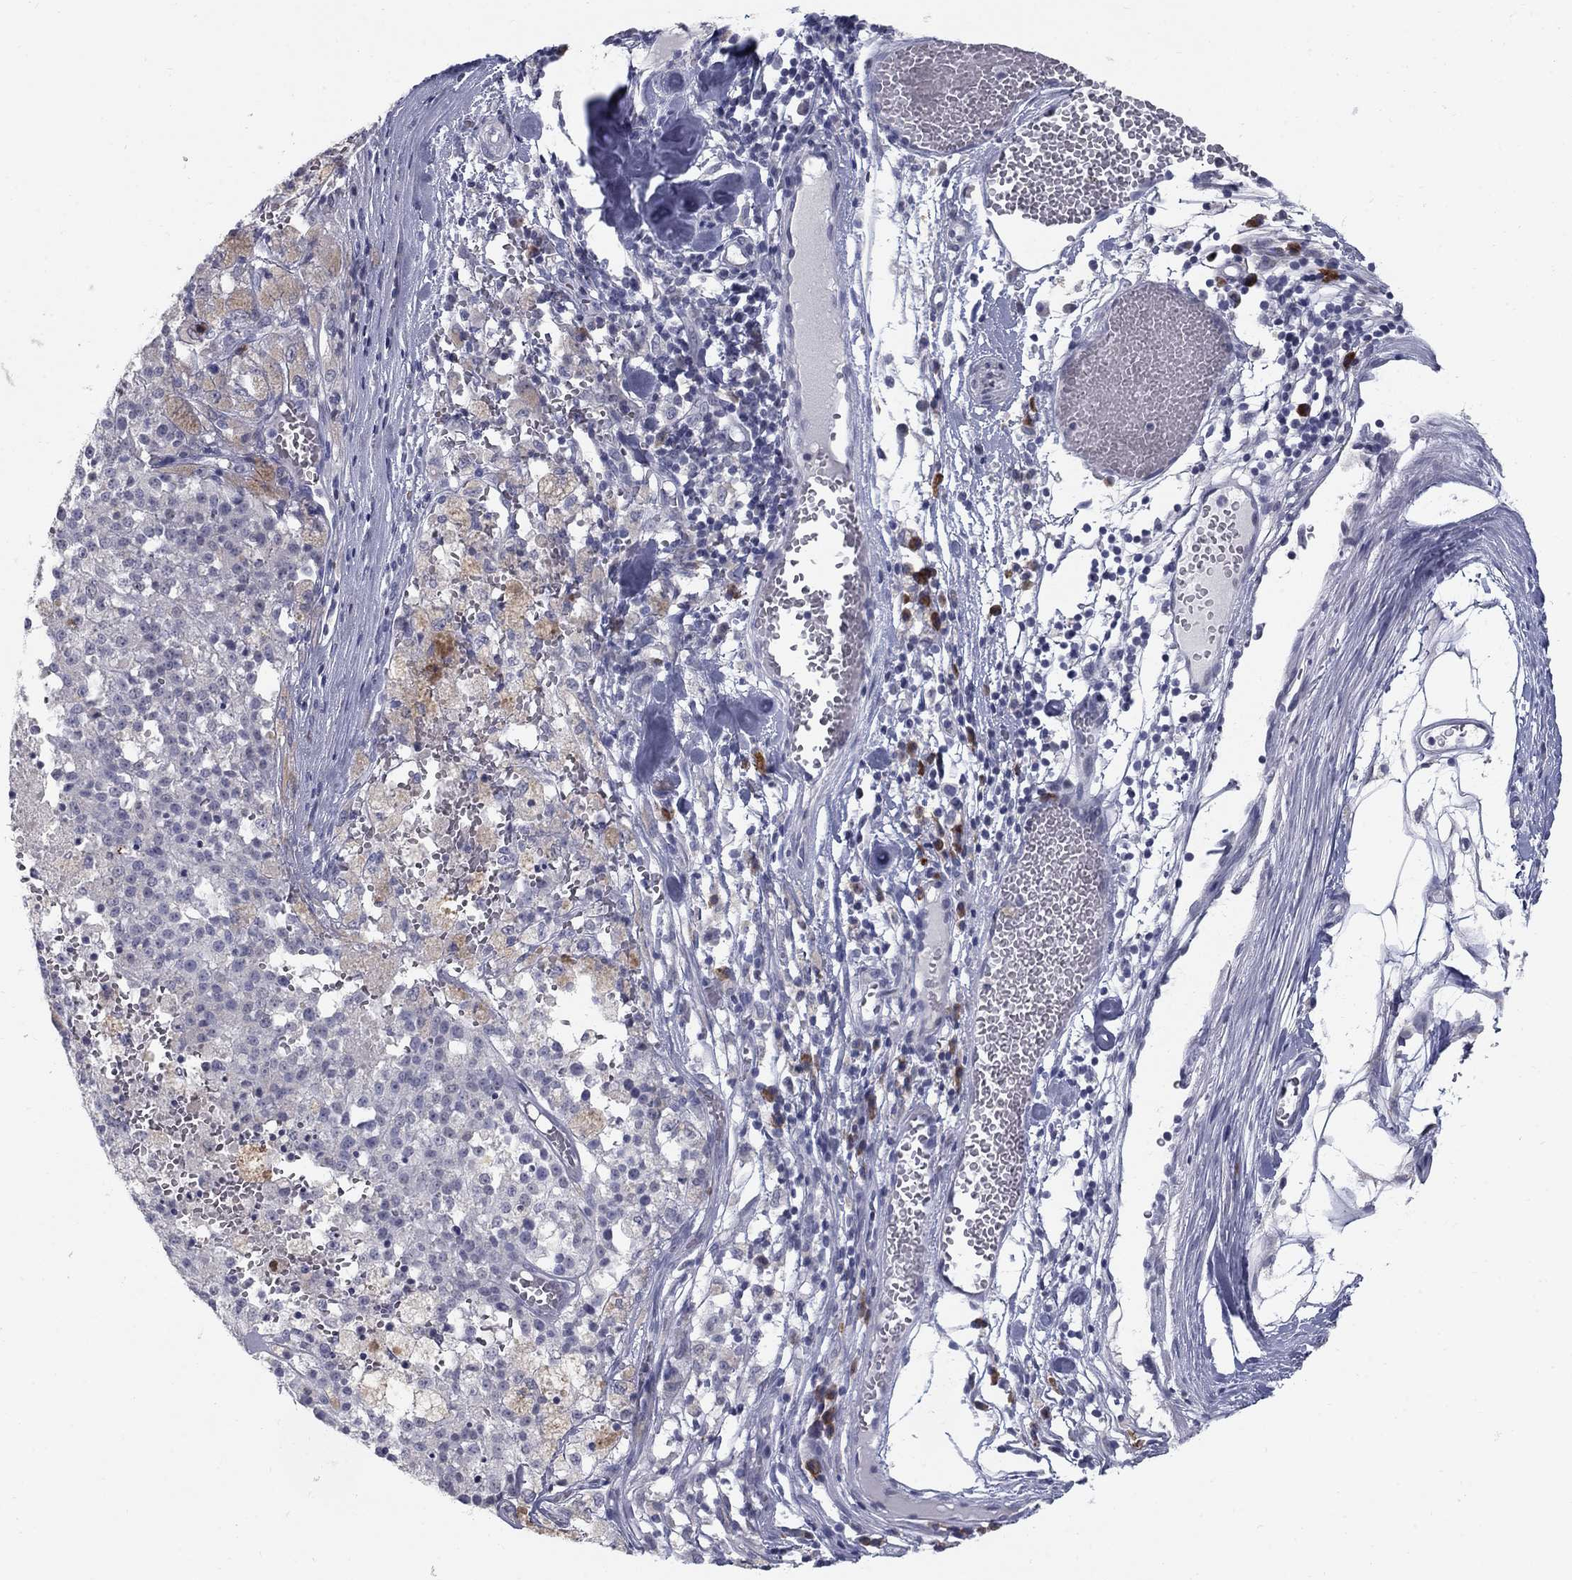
{"staining": {"intensity": "negative", "quantity": "none", "location": "none"}, "tissue": "melanoma", "cell_type": "Tumor cells", "image_type": "cancer", "snomed": [{"axis": "morphology", "description": "Malignant melanoma, Metastatic site"}, {"axis": "topography", "description": "Lymph node"}], "caption": "Tumor cells are negative for protein expression in human melanoma. (Brightfield microscopy of DAB (3,3'-diaminobenzidine) IHC at high magnification).", "gene": "NTRK2", "patient": {"sex": "female", "age": 64}}